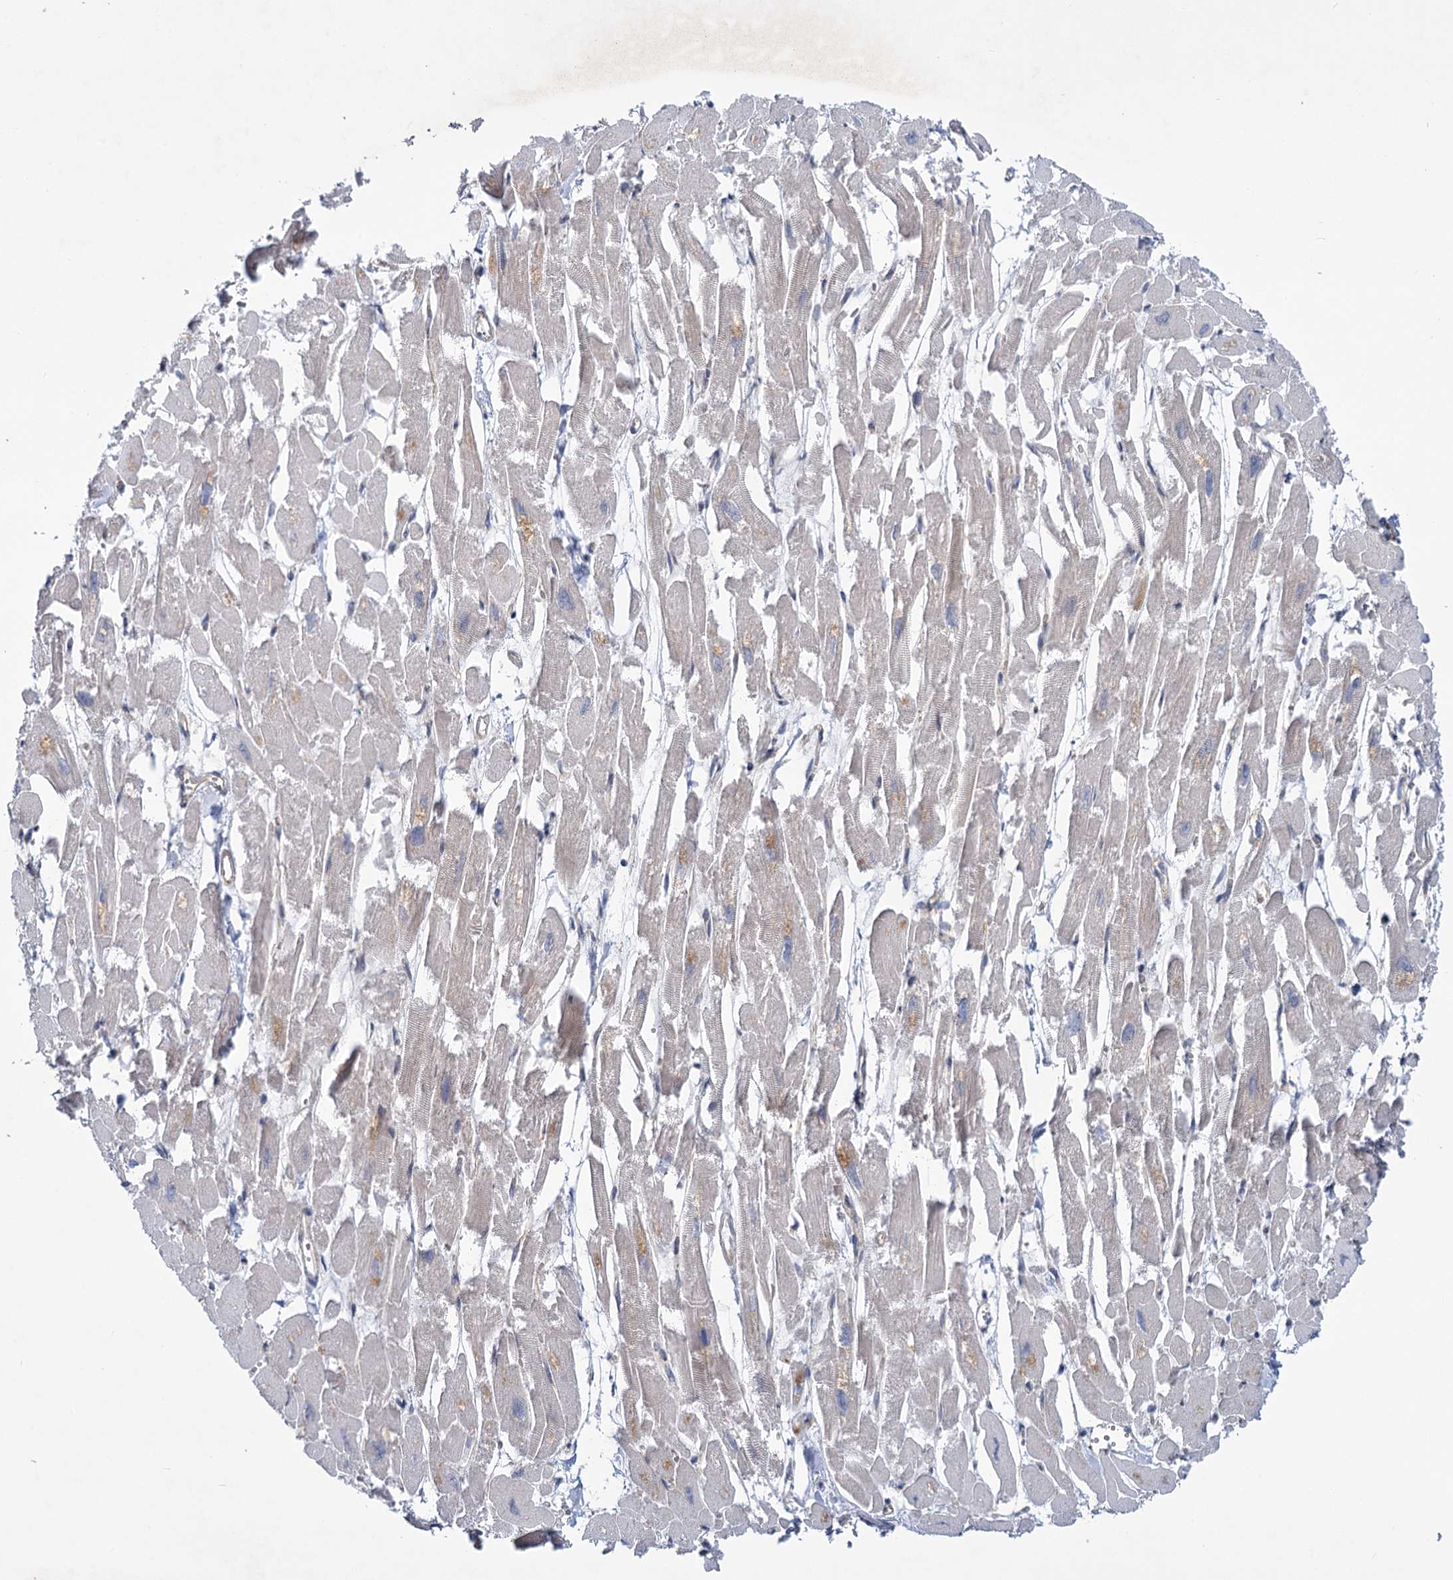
{"staining": {"intensity": "moderate", "quantity": "<25%", "location": "cytoplasmic/membranous"}, "tissue": "heart muscle", "cell_type": "Cardiomyocytes", "image_type": "normal", "snomed": [{"axis": "morphology", "description": "Normal tissue, NOS"}, {"axis": "topography", "description": "Heart"}], "caption": "Heart muscle stained with immunohistochemistry displays moderate cytoplasmic/membranous staining in about <25% of cardiomyocytes.", "gene": "MBLAC2", "patient": {"sex": "male", "age": 54}}